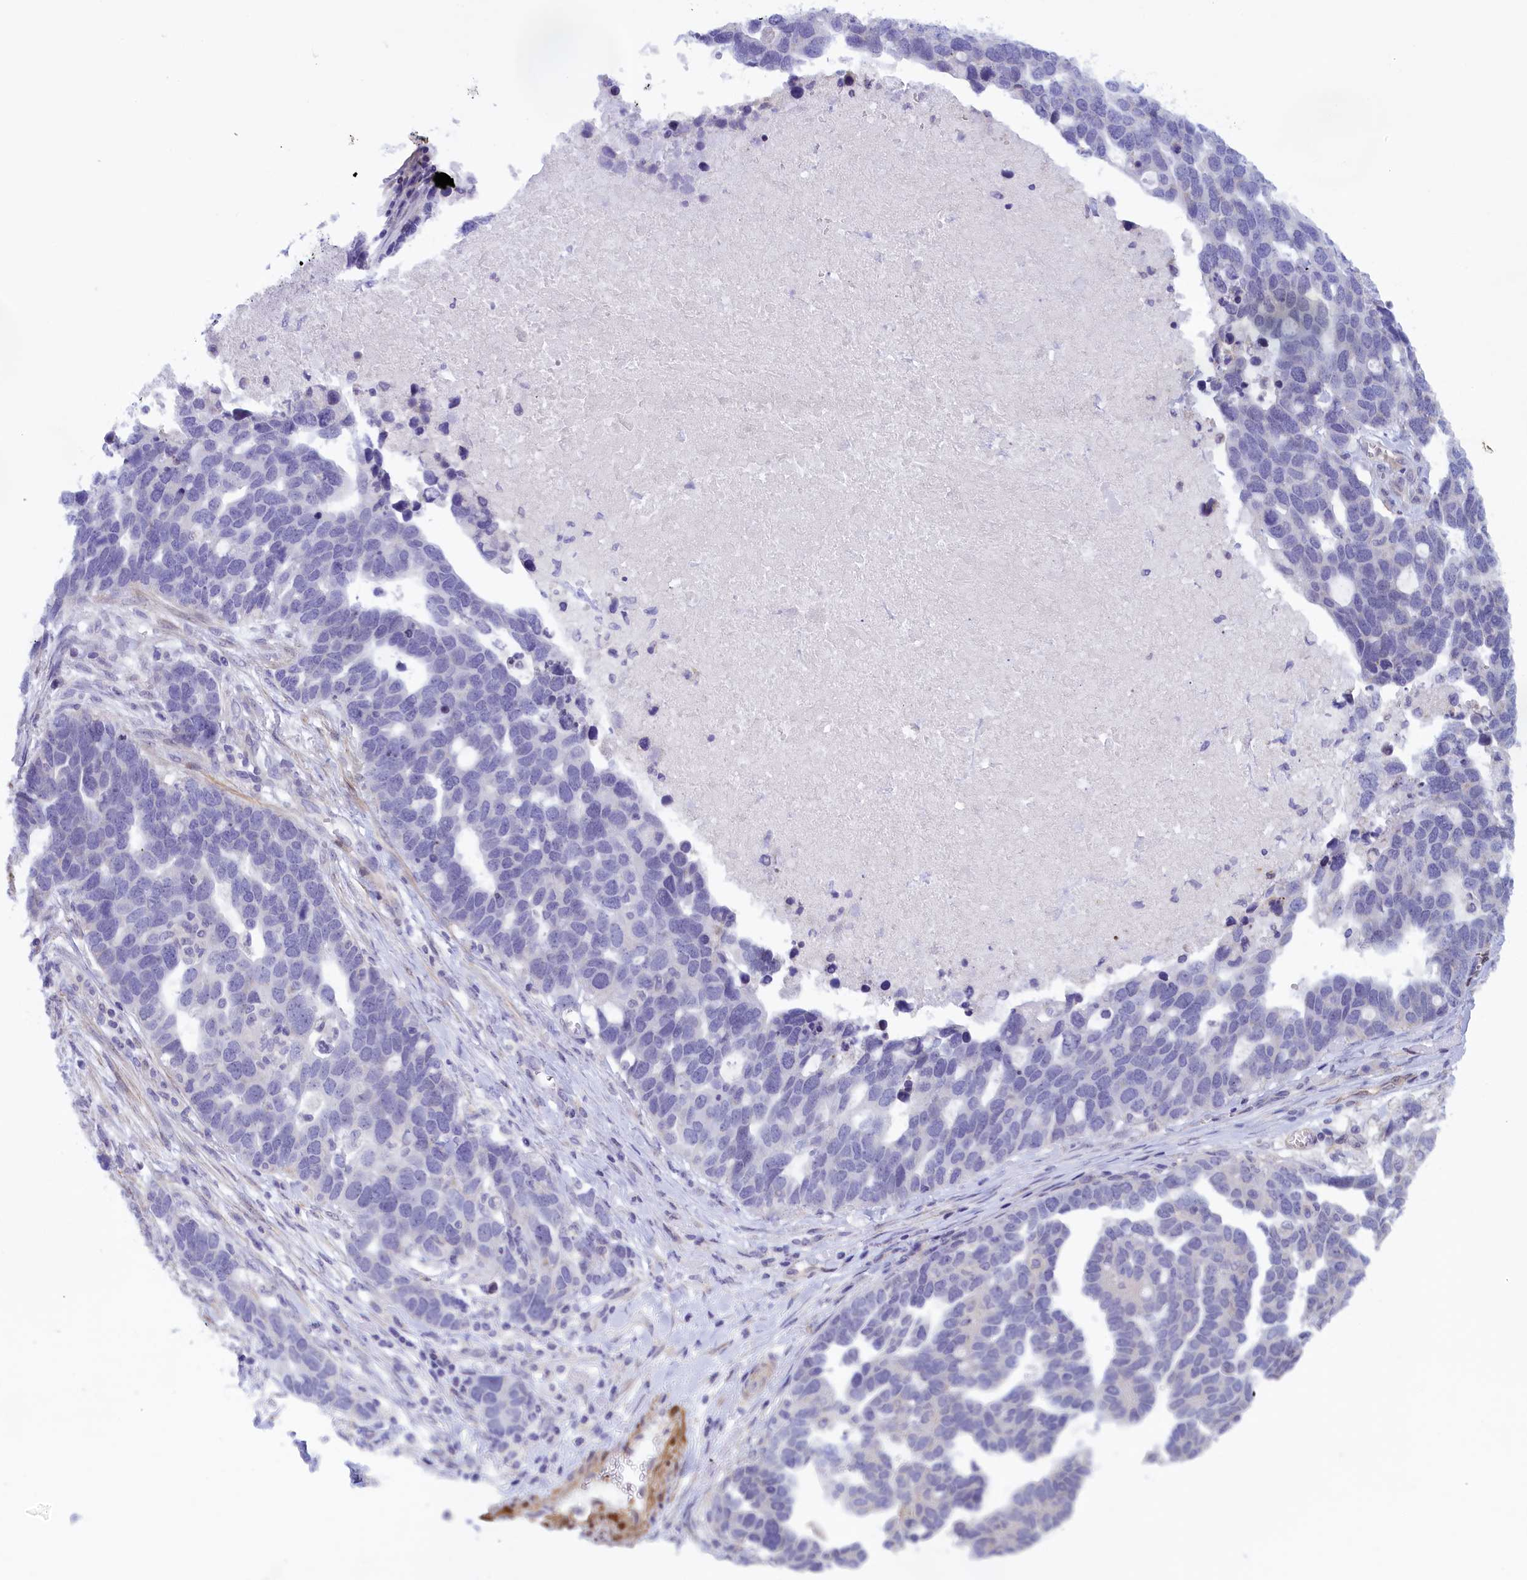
{"staining": {"intensity": "negative", "quantity": "none", "location": "none"}, "tissue": "ovarian cancer", "cell_type": "Tumor cells", "image_type": "cancer", "snomed": [{"axis": "morphology", "description": "Cystadenocarcinoma, serous, NOS"}, {"axis": "topography", "description": "Ovary"}], "caption": "High magnification brightfield microscopy of serous cystadenocarcinoma (ovarian) stained with DAB (3,3'-diaminobenzidine) (brown) and counterstained with hematoxylin (blue): tumor cells show no significant staining.", "gene": "IGSF6", "patient": {"sex": "female", "age": 54}}